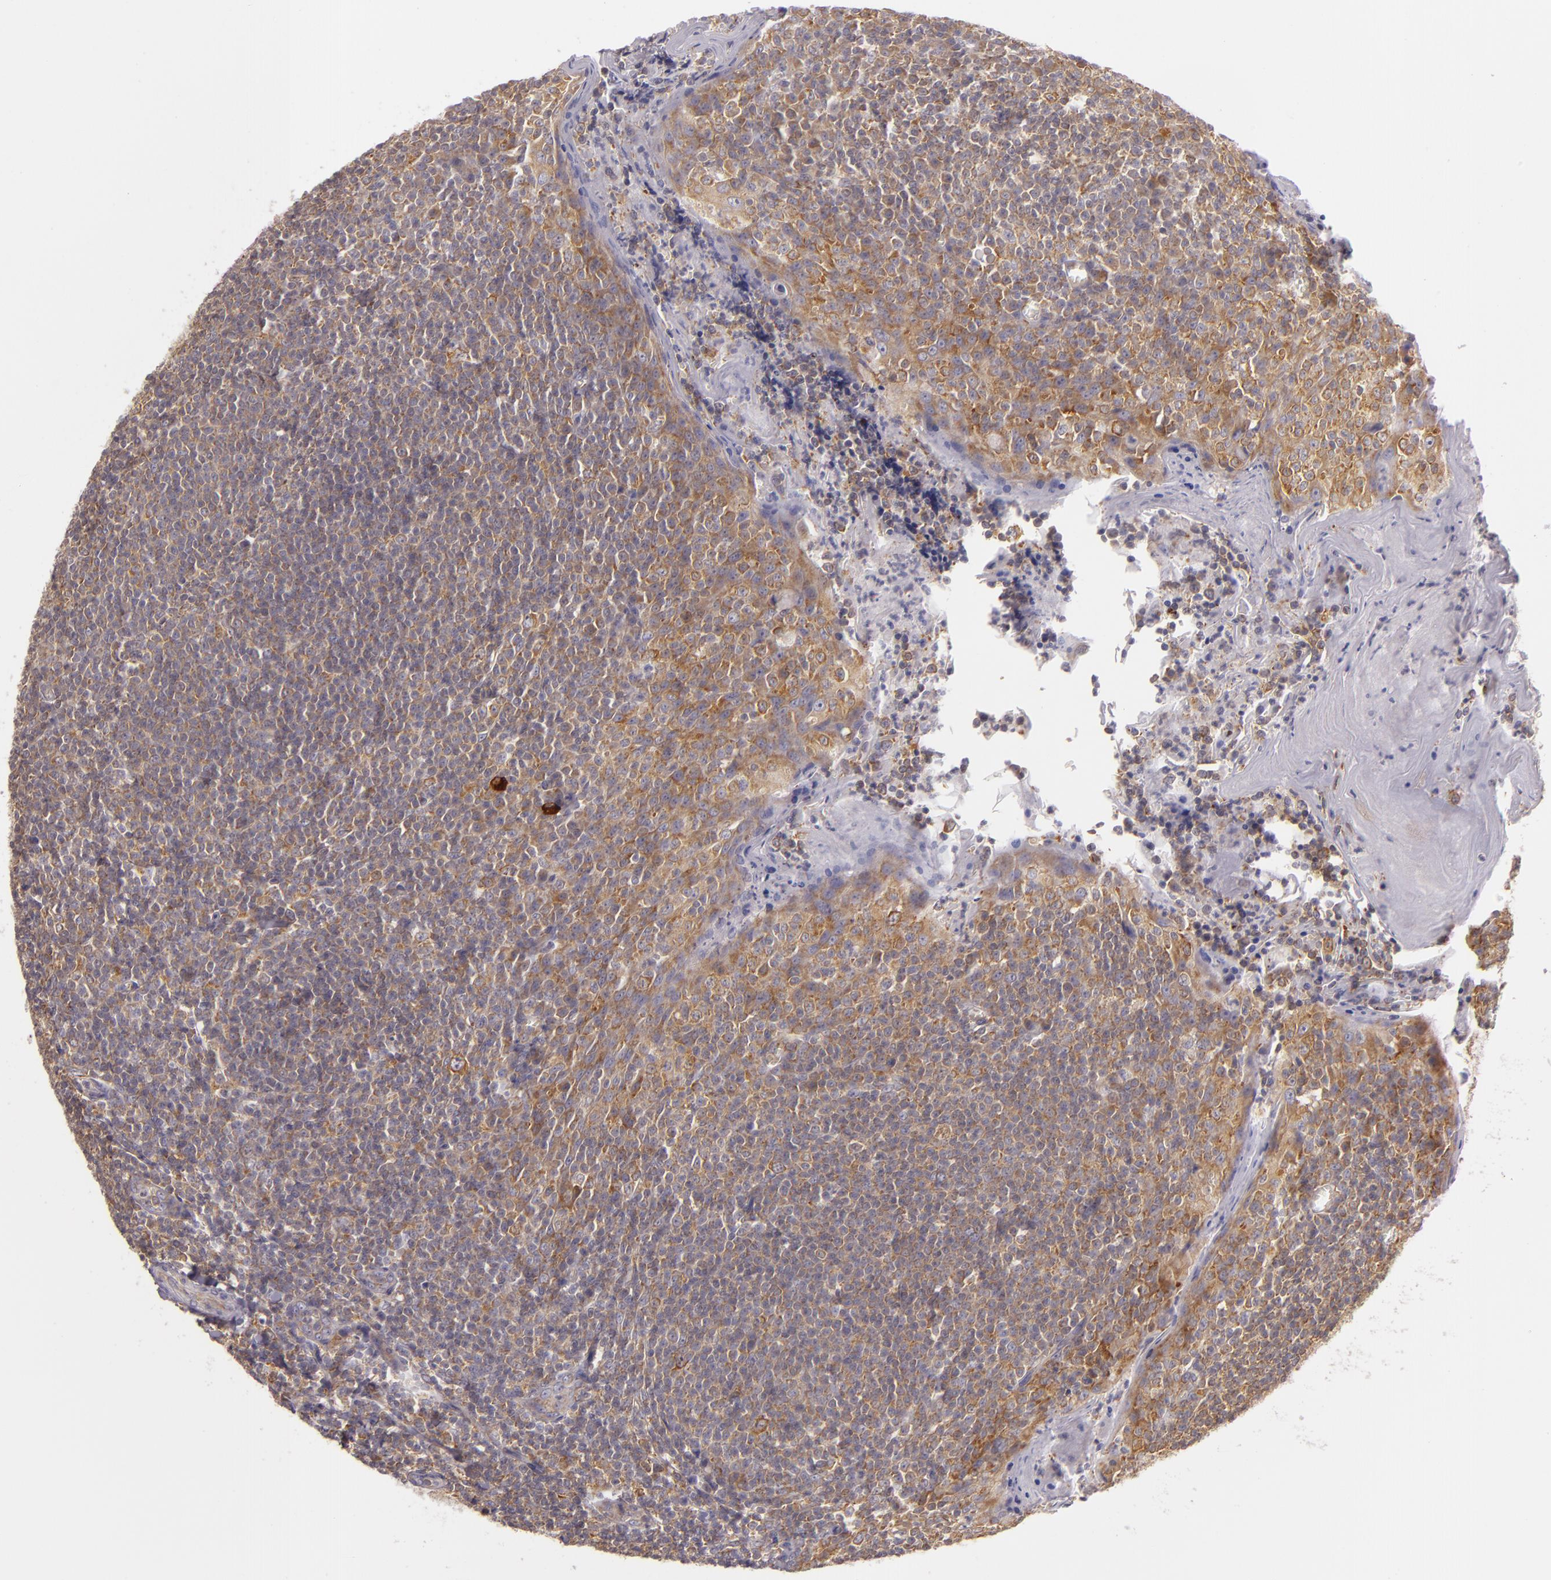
{"staining": {"intensity": "moderate", "quantity": ">75%", "location": "cytoplasmic/membranous"}, "tissue": "tonsil", "cell_type": "Germinal center cells", "image_type": "normal", "snomed": [{"axis": "morphology", "description": "Normal tissue, NOS"}, {"axis": "topography", "description": "Tonsil"}], "caption": "IHC (DAB) staining of normal human tonsil exhibits moderate cytoplasmic/membranous protein expression in about >75% of germinal center cells. Nuclei are stained in blue.", "gene": "UPF3B", "patient": {"sex": "male", "age": 31}}